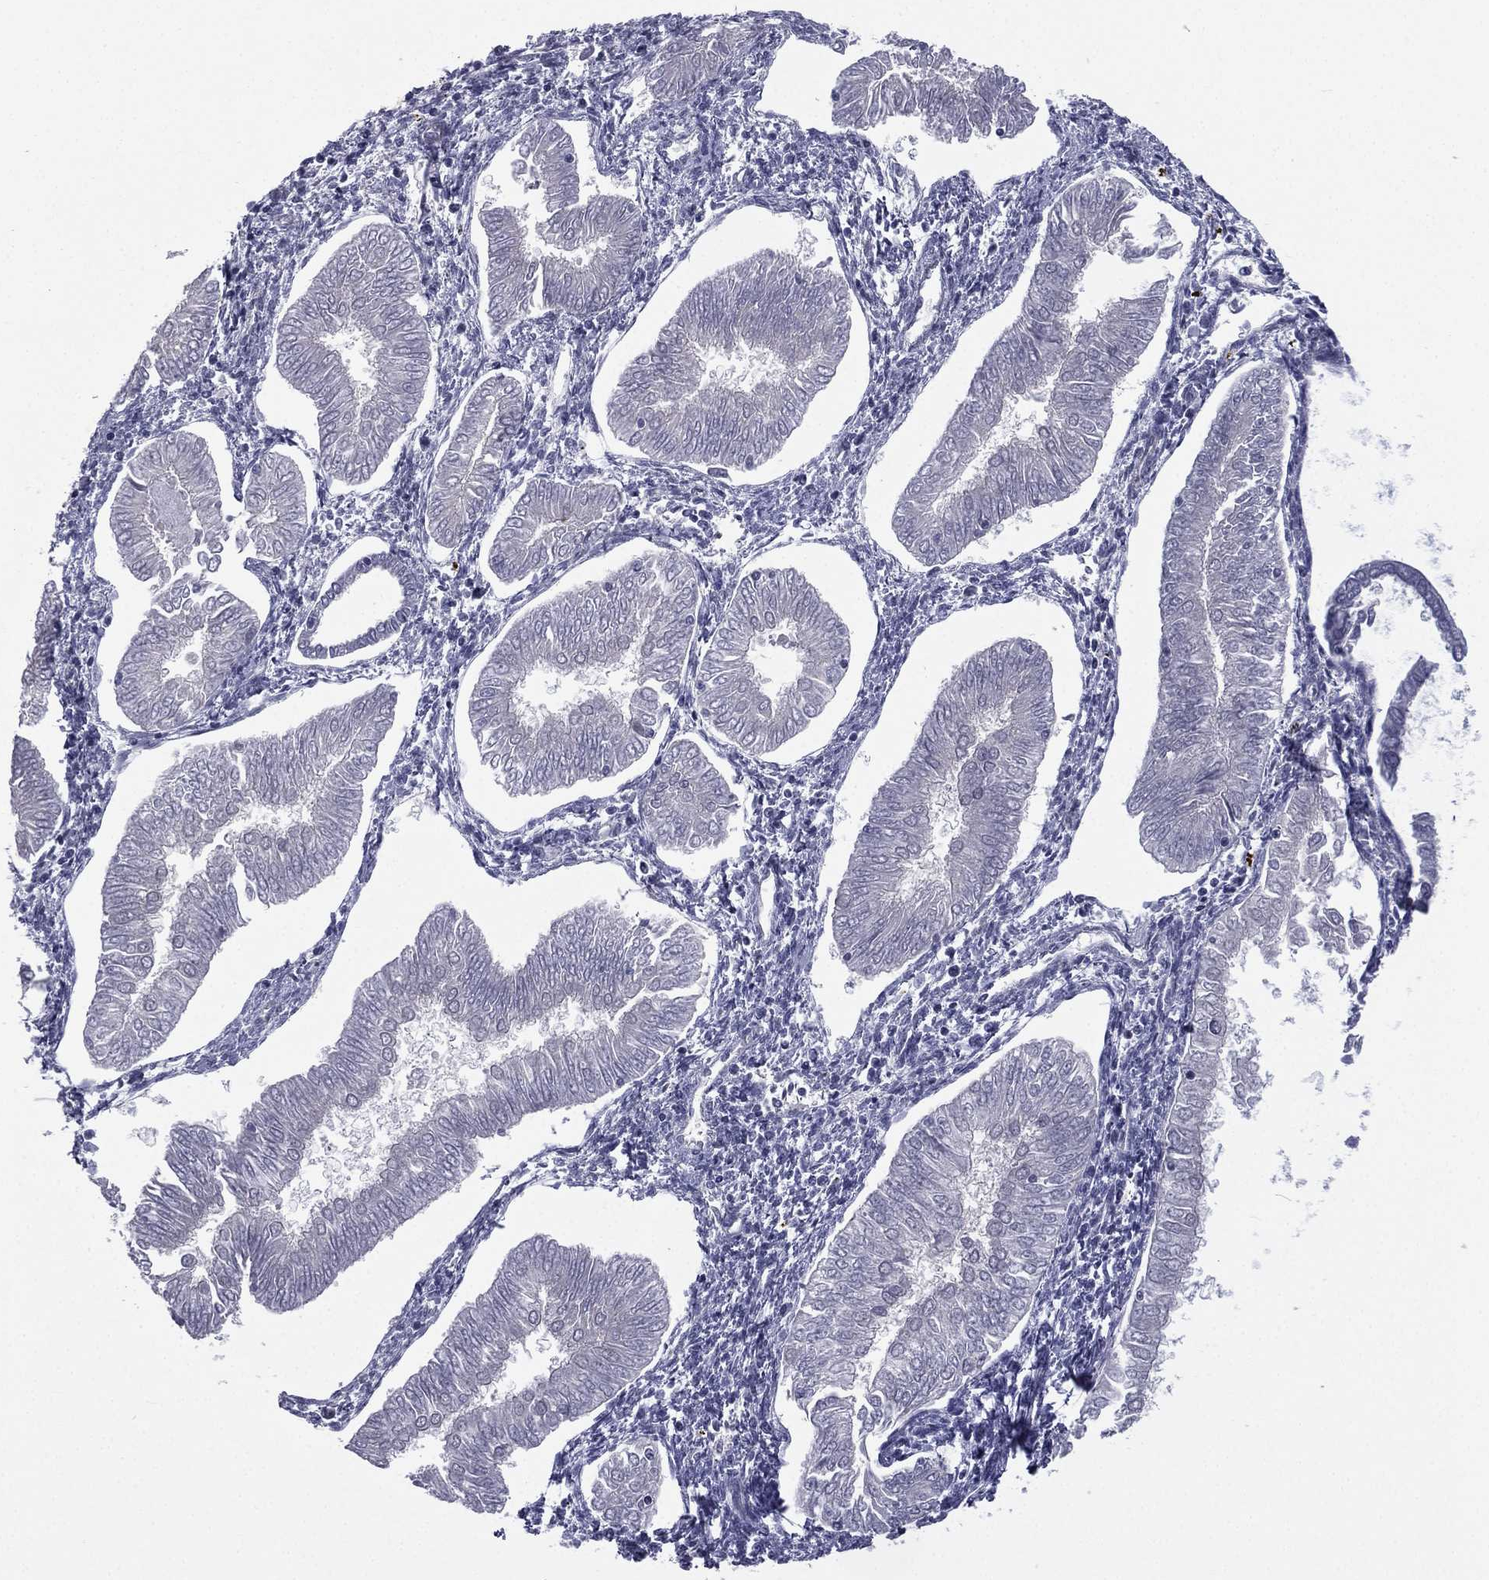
{"staining": {"intensity": "negative", "quantity": "none", "location": "none"}, "tissue": "endometrial cancer", "cell_type": "Tumor cells", "image_type": "cancer", "snomed": [{"axis": "morphology", "description": "Adenocarcinoma, NOS"}, {"axis": "topography", "description": "Endometrium"}], "caption": "The immunohistochemistry (IHC) photomicrograph has no significant staining in tumor cells of adenocarcinoma (endometrial) tissue.", "gene": "ACTRT2", "patient": {"sex": "female", "age": 53}}